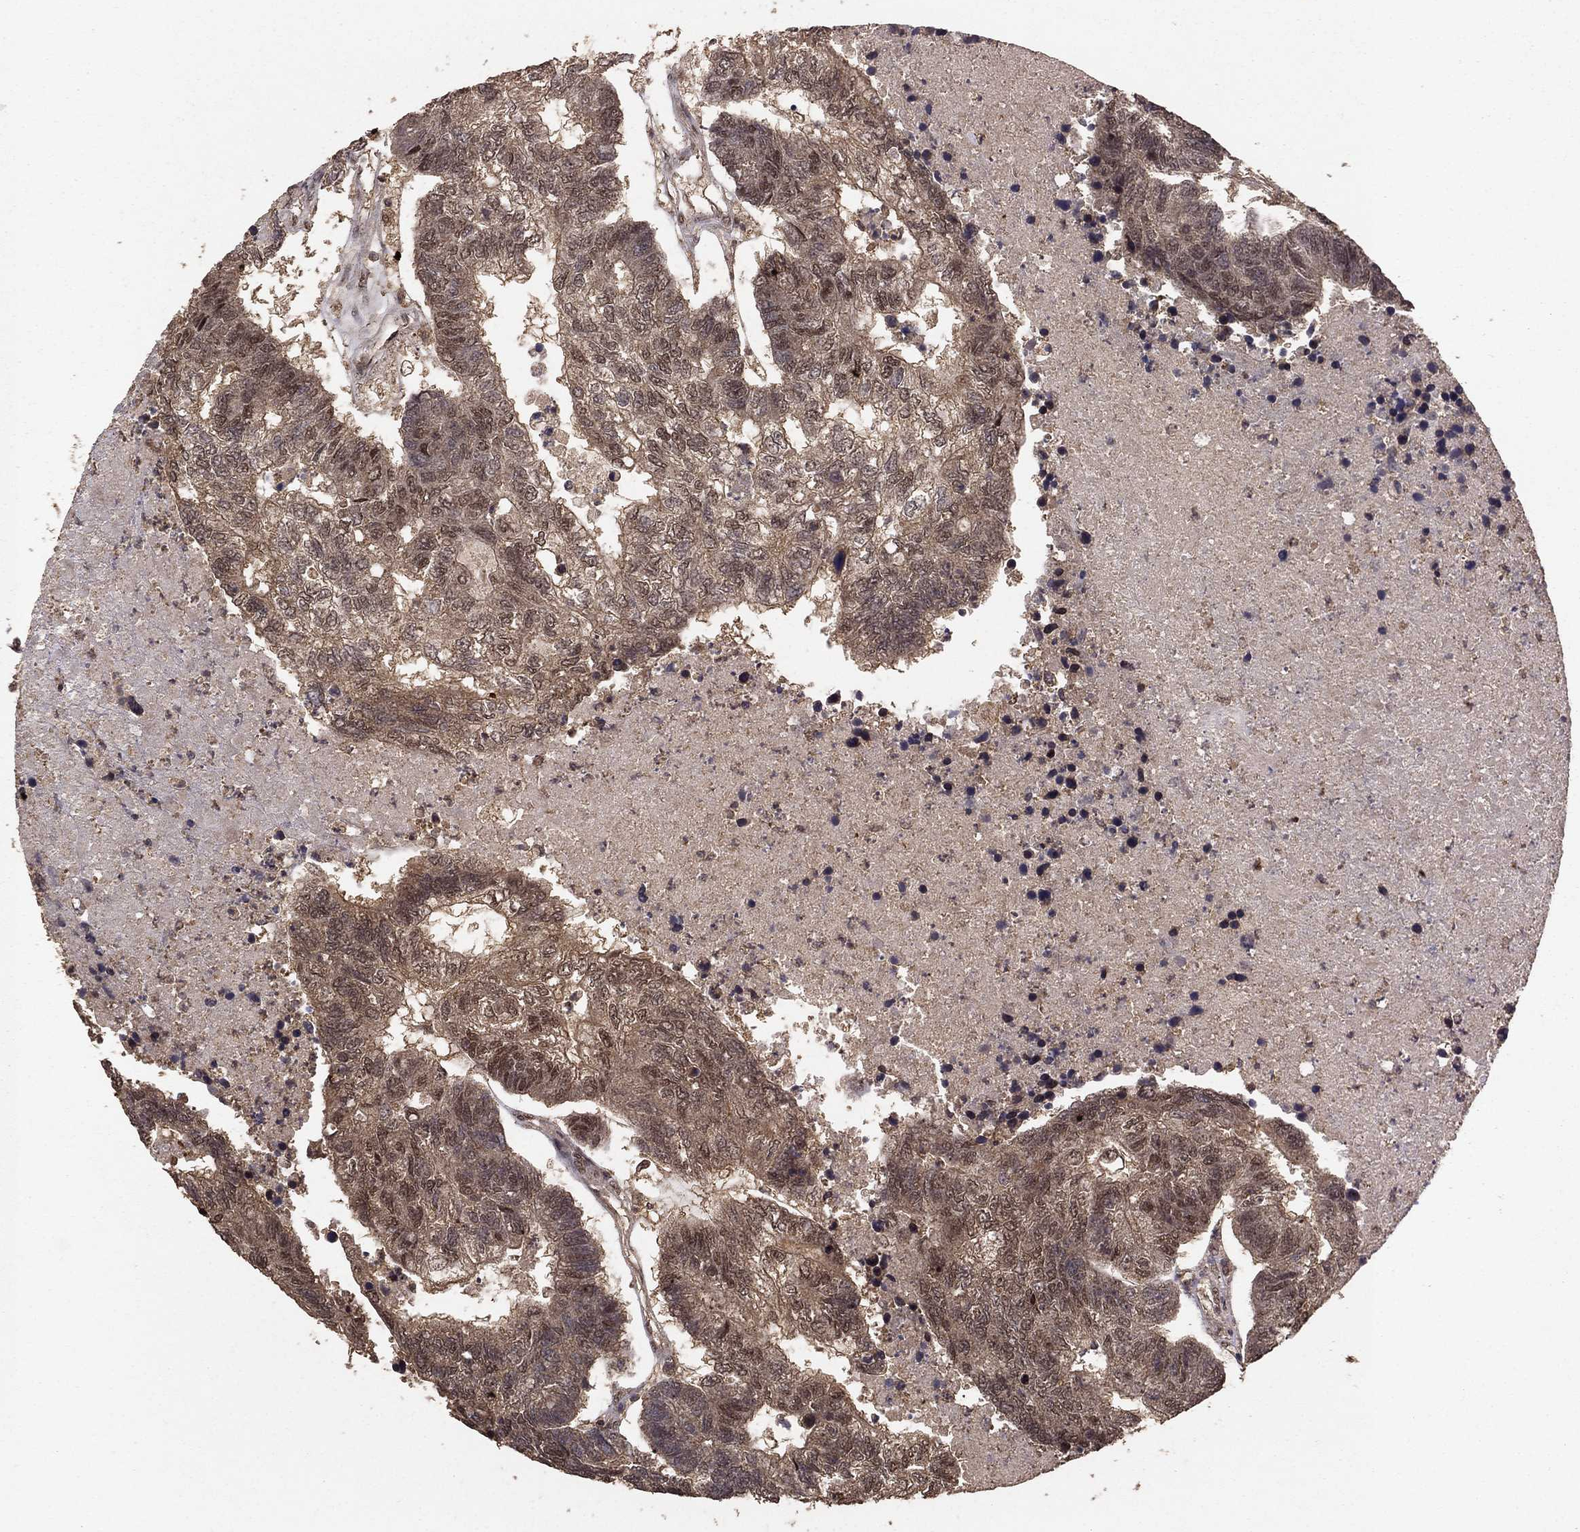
{"staining": {"intensity": "weak", "quantity": ">75%", "location": "cytoplasmic/membranous"}, "tissue": "colorectal cancer", "cell_type": "Tumor cells", "image_type": "cancer", "snomed": [{"axis": "morphology", "description": "Adenocarcinoma, NOS"}, {"axis": "topography", "description": "Colon"}], "caption": "Immunohistochemistry (DAB (3,3'-diaminobenzidine)) staining of colorectal cancer (adenocarcinoma) displays weak cytoplasmic/membranous protein expression in about >75% of tumor cells.", "gene": "PRDM1", "patient": {"sex": "female", "age": 48}}